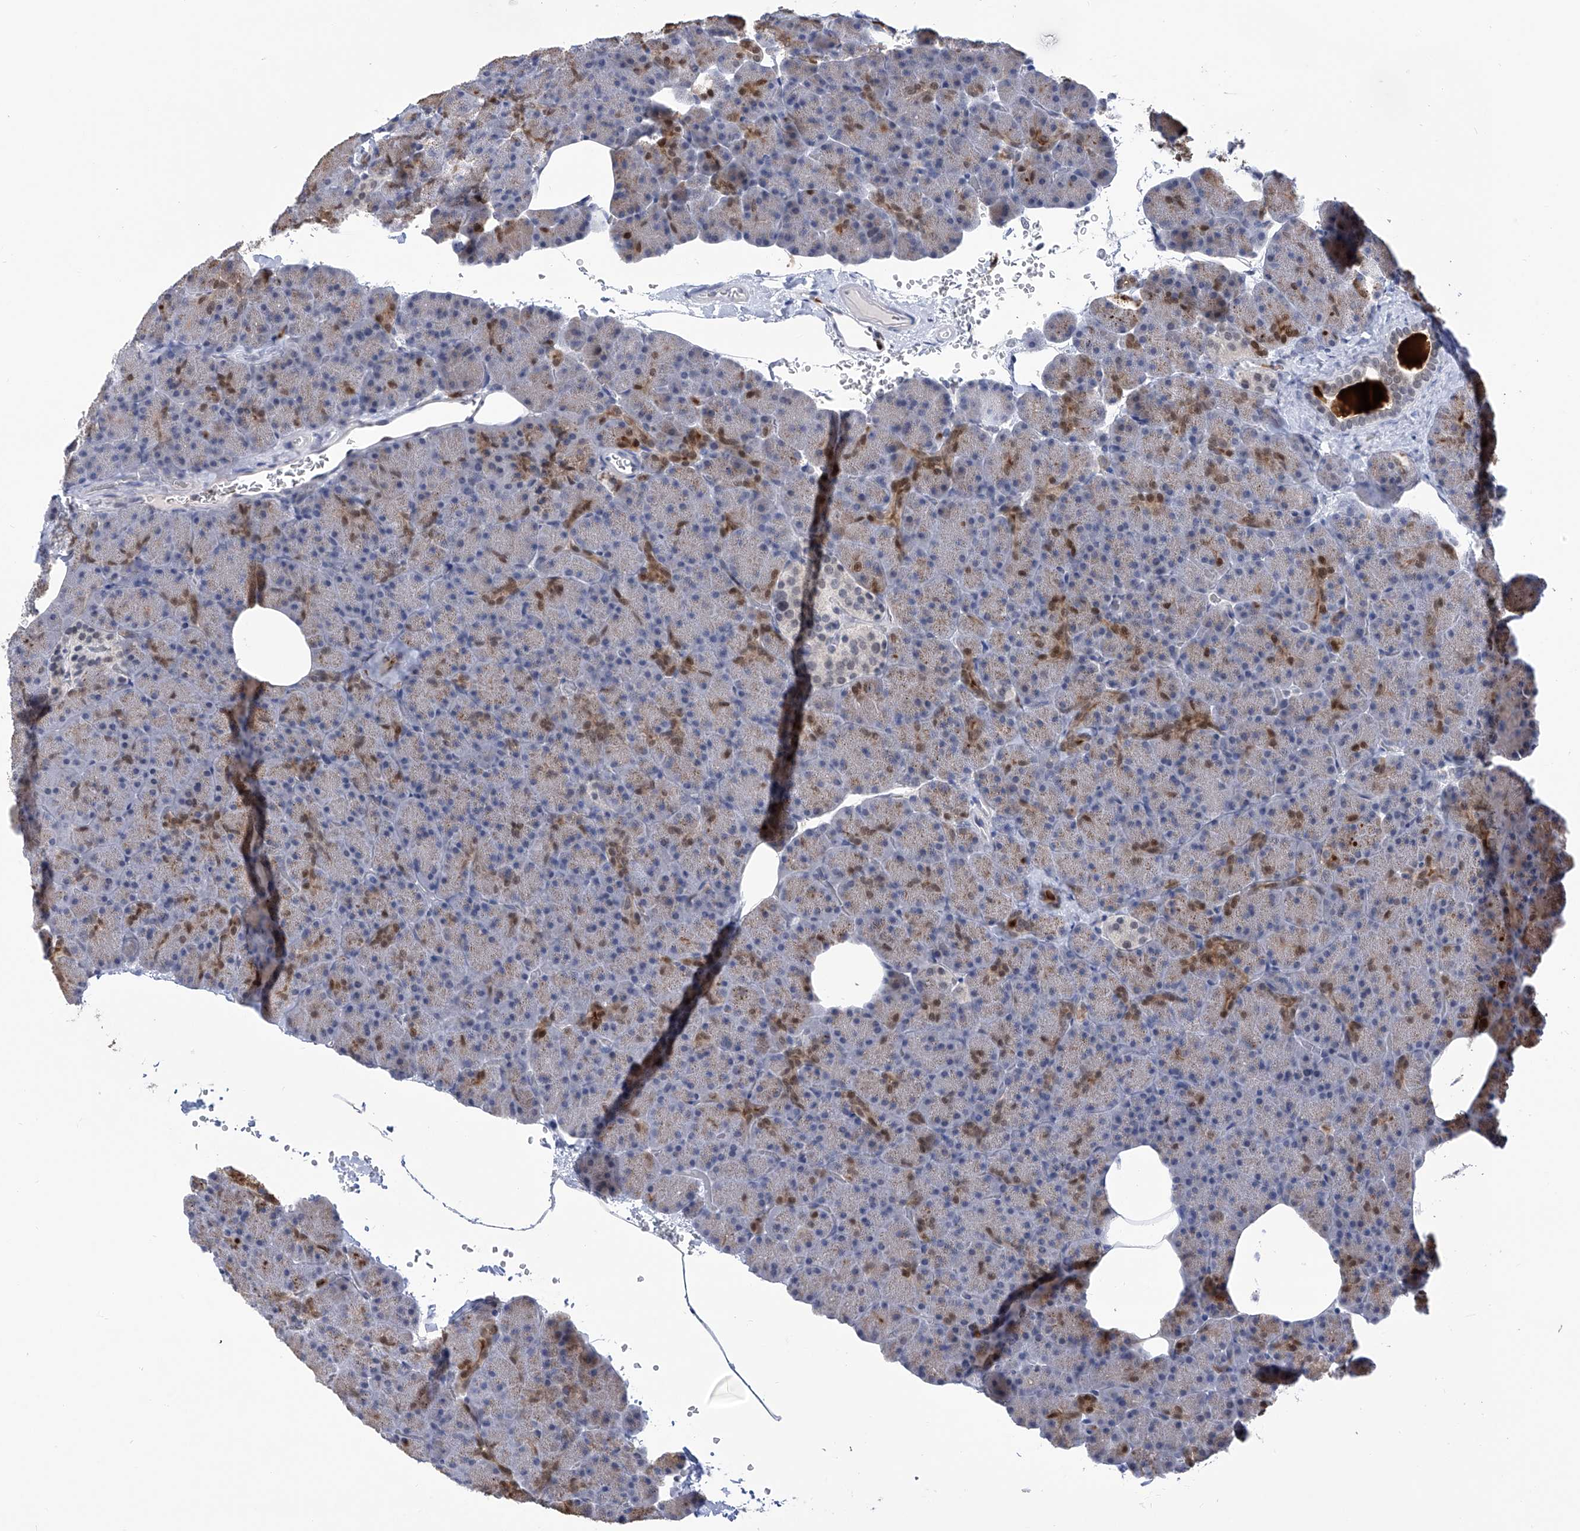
{"staining": {"intensity": "strong", "quantity": "25%-75%", "location": "cytoplasmic/membranous,nuclear"}, "tissue": "pancreas", "cell_type": "Exocrine glandular cells", "image_type": "normal", "snomed": [{"axis": "morphology", "description": "Normal tissue, NOS"}, {"axis": "morphology", "description": "Carcinoid, malignant, NOS"}, {"axis": "topography", "description": "Pancreas"}], "caption": "Pancreas stained with a brown dye demonstrates strong cytoplasmic/membranous,nuclear positive expression in about 25%-75% of exocrine glandular cells.", "gene": "PHF20", "patient": {"sex": "female", "age": 35}}